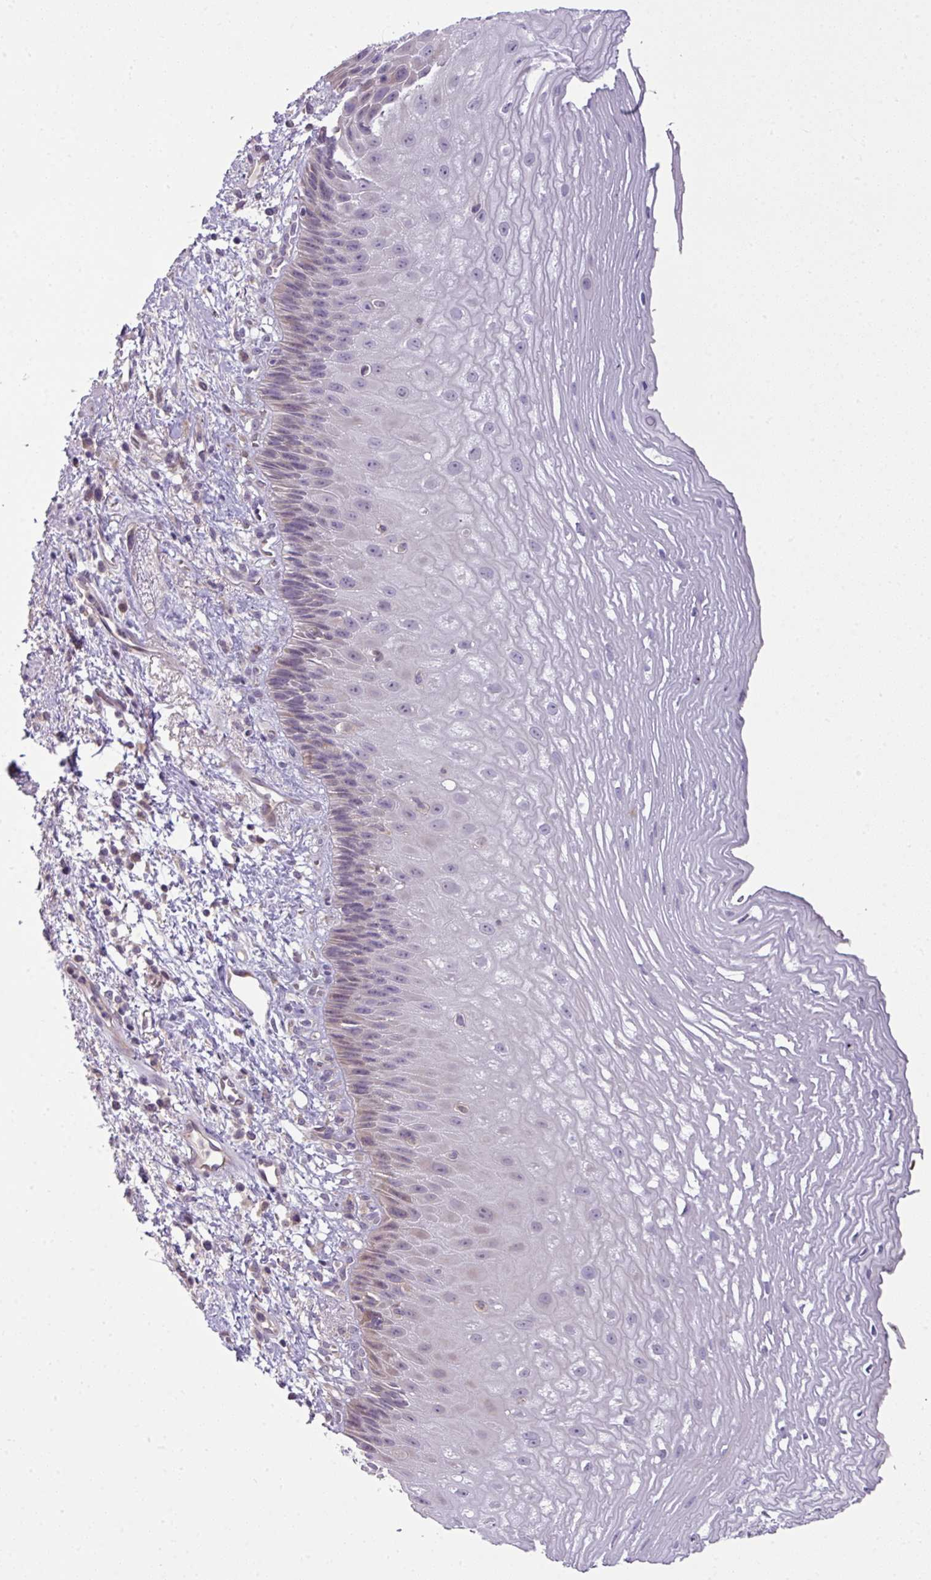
{"staining": {"intensity": "negative", "quantity": "none", "location": "none"}, "tissue": "esophagus", "cell_type": "Squamous epithelial cells", "image_type": "normal", "snomed": [{"axis": "morphology", "description": "Normal tissue, NOS"}, {"axis": "topography", "description": "Esophagus"}], "caption": "Immunohistochemistry (IHC) photomicrograph of unremarkable esophagus: esophagus stained with DAB exhibits no significant protein staining in squamous epithelial cells.", "gene": "PIK3R5", "patient": {"sex": "male", "age": 60}}